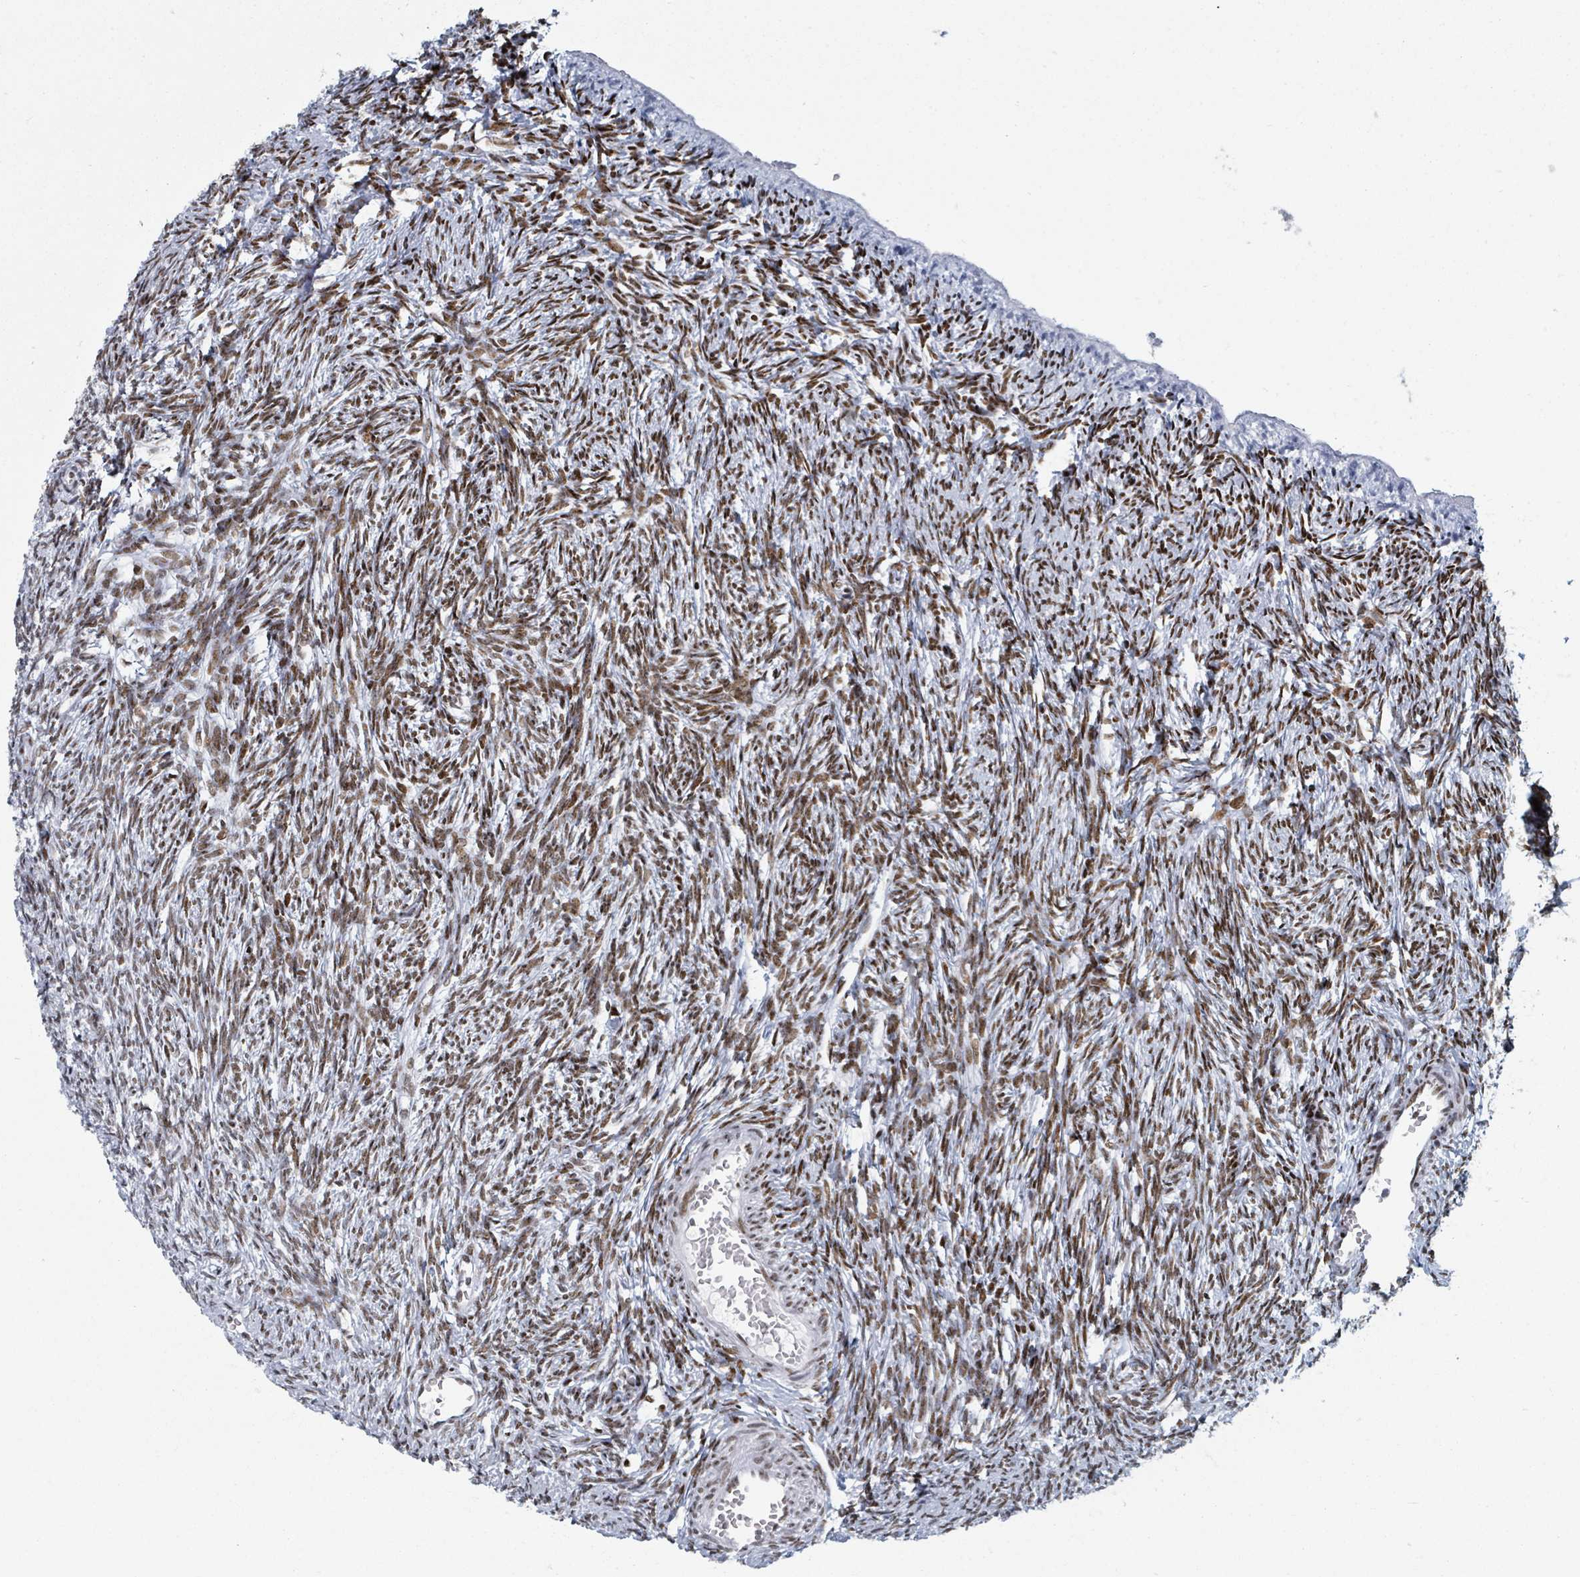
{"staining": {"intensity": "moderate", "quantity": ">75%", "location": "nuclear"}, "tissue": "ovary", "cell_type": "Ovarian stroma cells", "image_type": "normal", "snomed": [{"axis": "morphology", "description": "Normal tissue, NOS"}, {"axis": "topography", "description": "Ovary"}], "caption": "Moderate nuclear positivity for a protein is present in approximately >75% of ovarian stroma cells of normal ovary using immunohistochemistry.", "gene": "DHX16", "patient": {"sex": "female", "age": 51}}